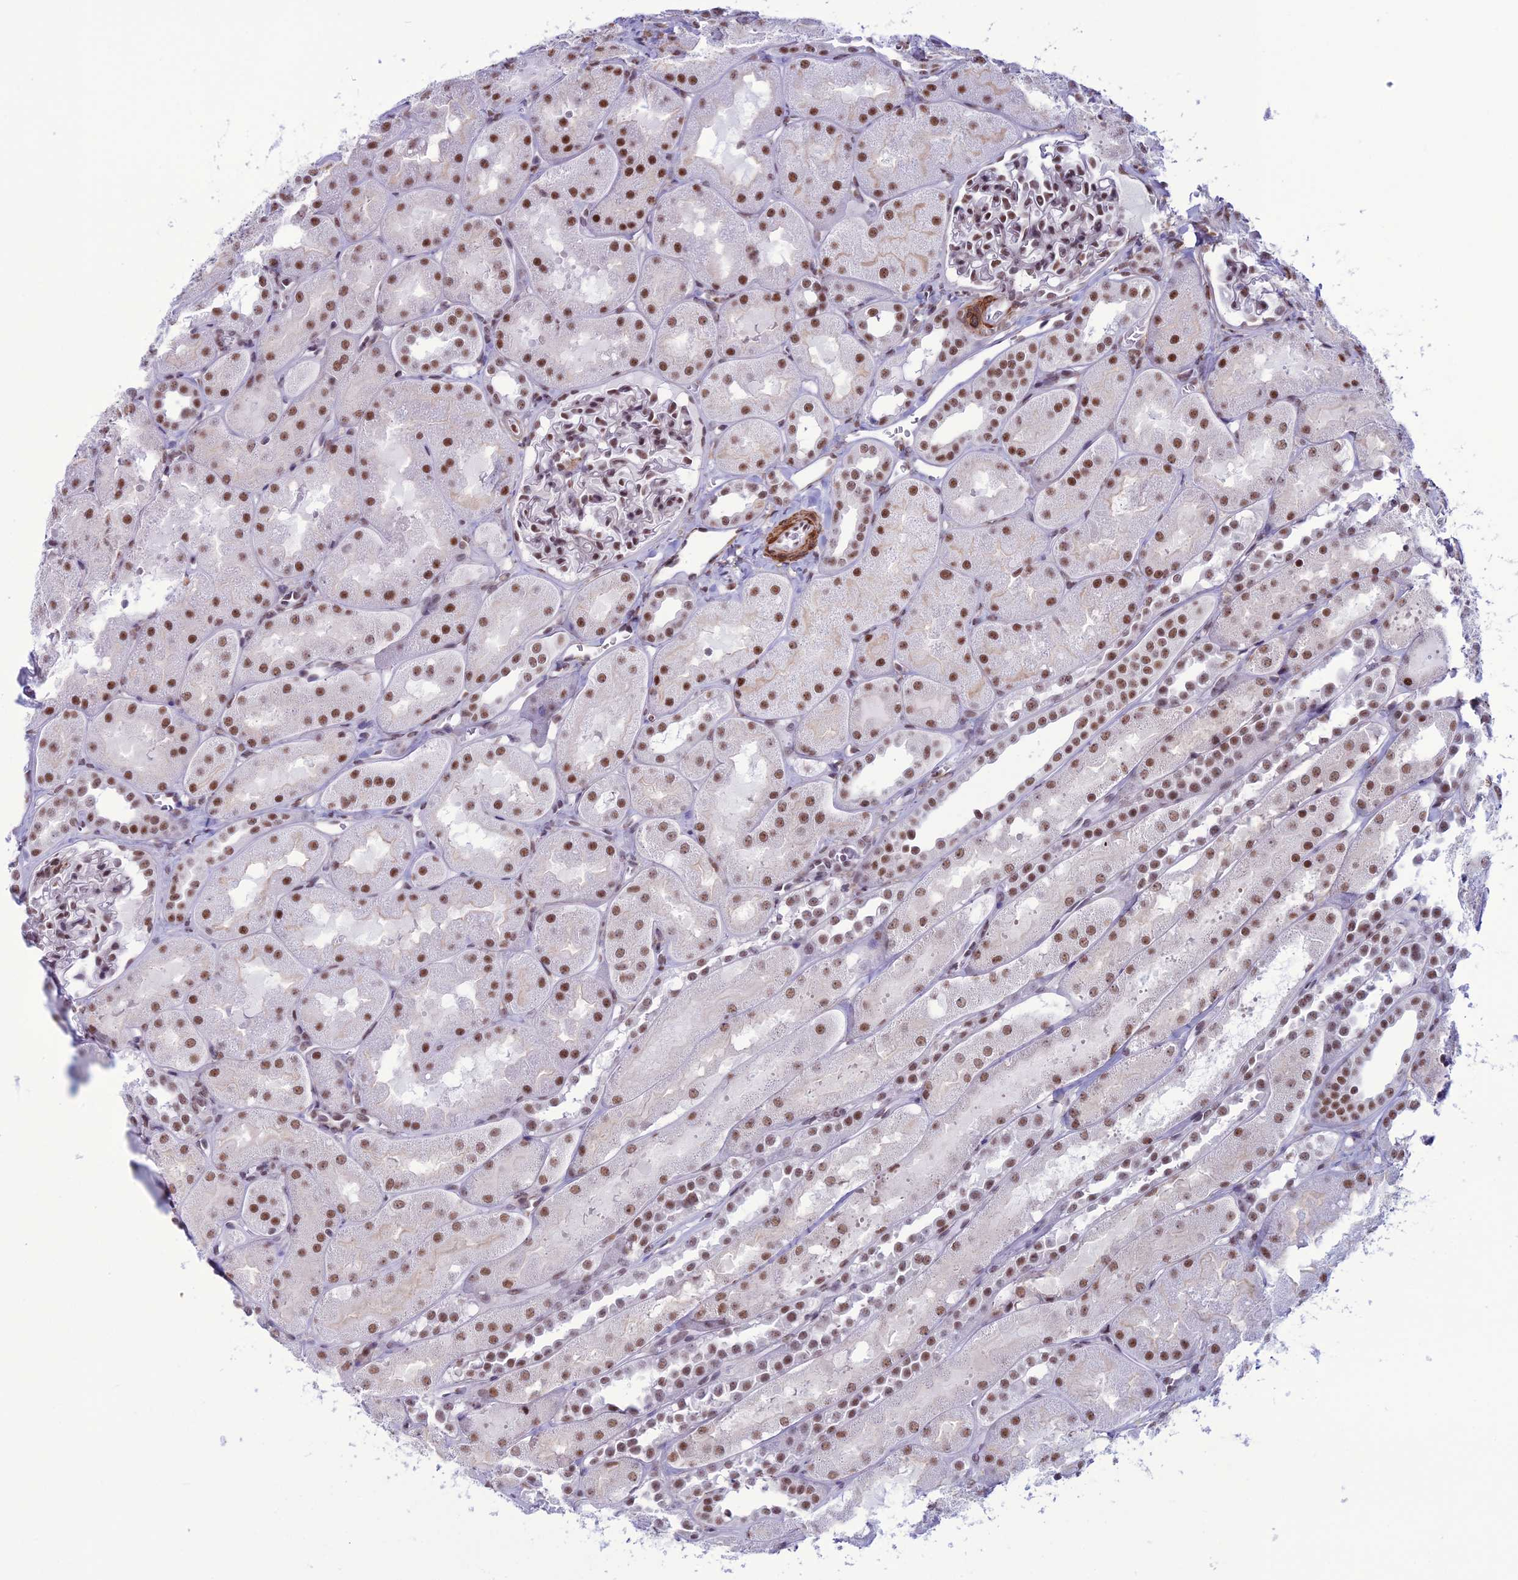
{"staining": {"intensity": "moderate", "quantity": ">75%", "location": "nuclear"}, "tissue": "kidney", "cell_type": "Cells in glomeruli", "image_type": "normal", "snomed": [{"axis": "morphology", "description": "Normal tissue, NOS"}, {"axis": "topography", "description": "Kidney"}, {"axis": "topography", "description": "Urinary bladder"}], "caption": "An immunohistochemistry (IHC) micrograph of normal tissue is shown. Protein staining in brown highlights moderate nuclear positivity in kidney within cells in glomeruli.", "gene": "U2AF1", "patient": {"sex": "male", "age": 16}}